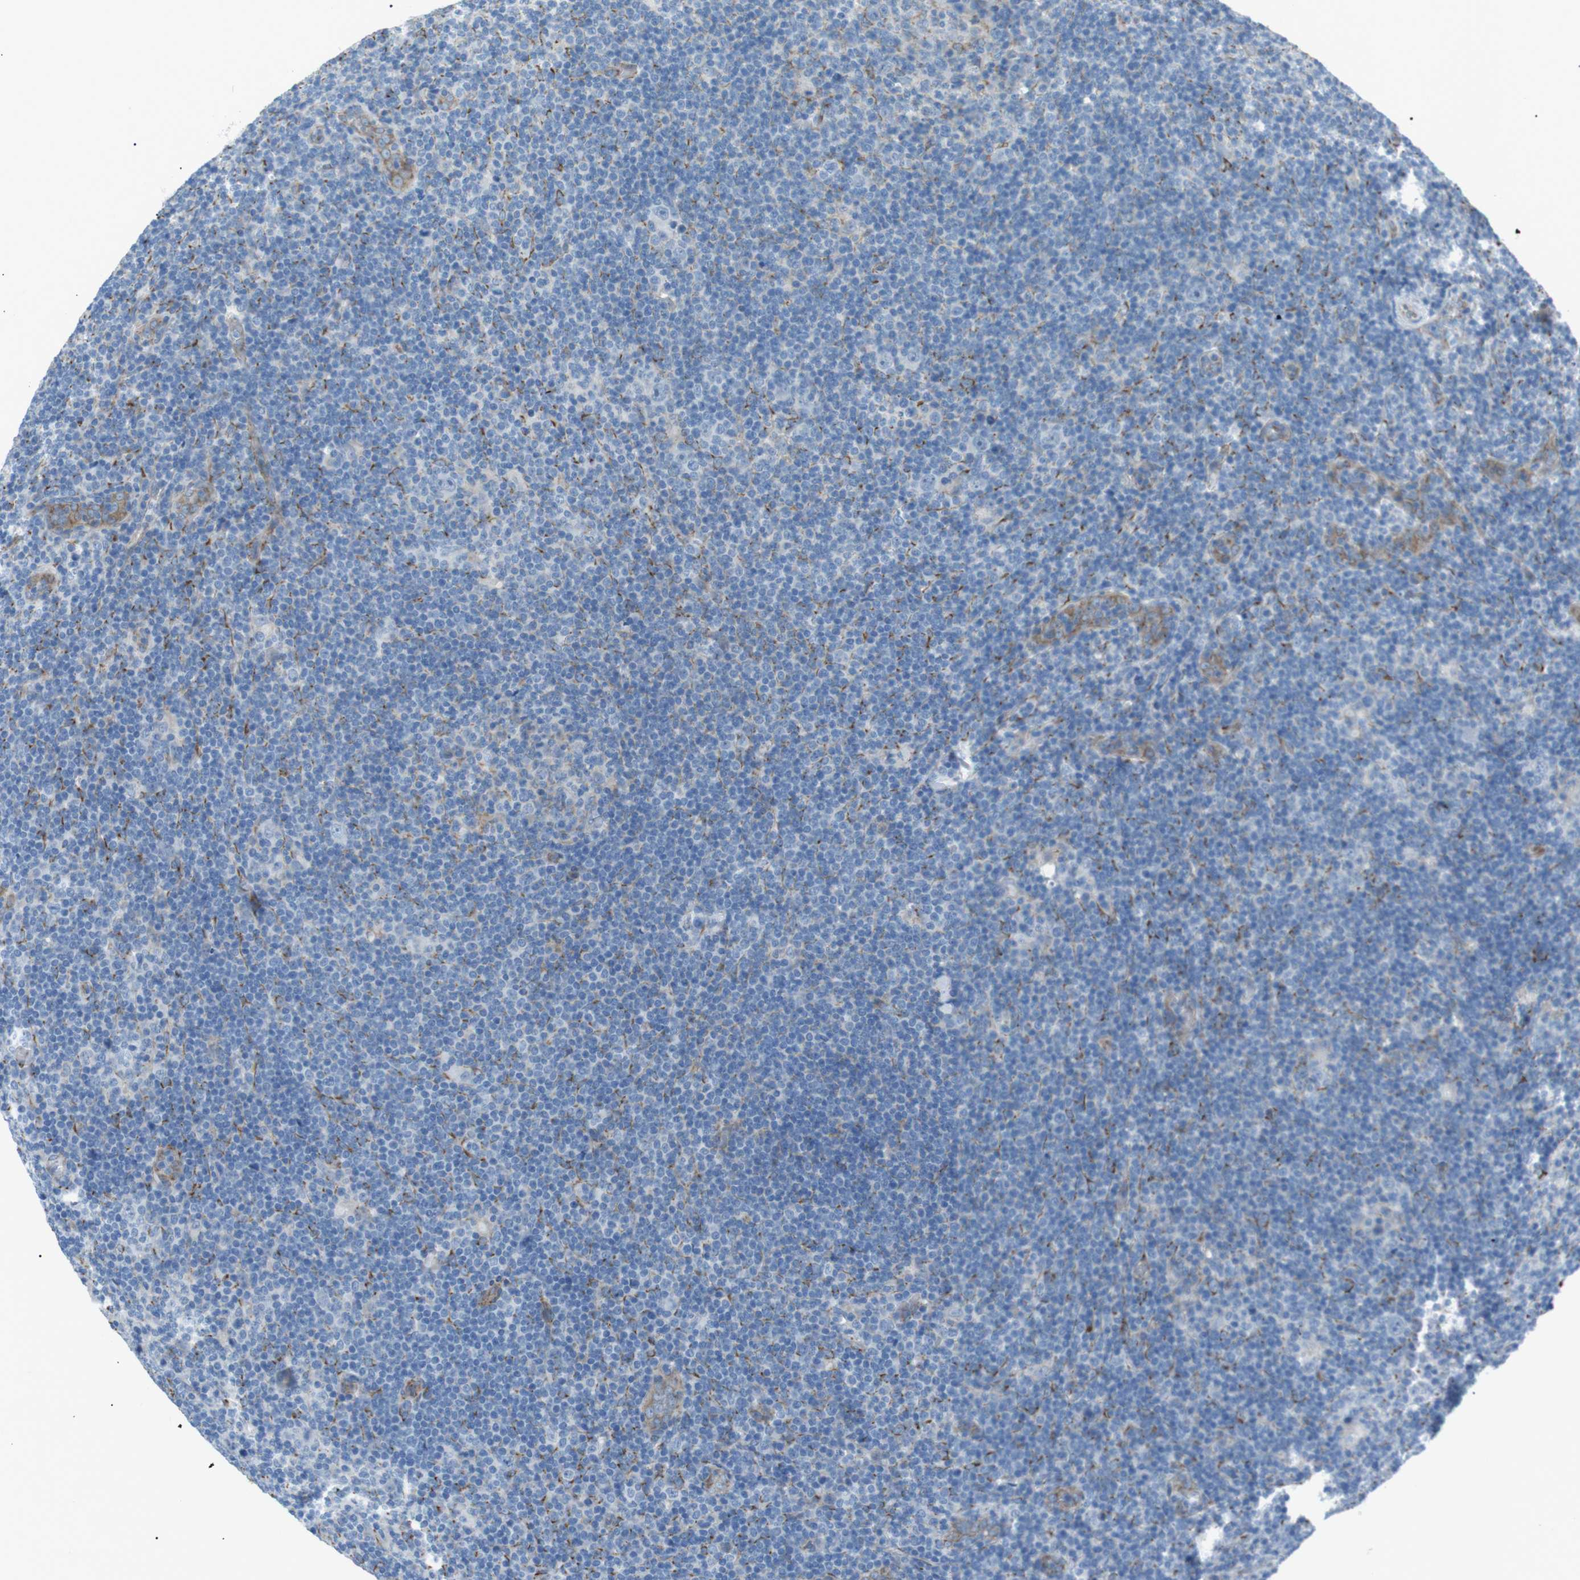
{"staining": {"intensity": "negative", "quantity": "none", "location": "none"}, "tissue": "lymphoma", "cell_type": "Tumor cells", "image_type": "cancer", "snomed": [{"axis": "morphology", "description": "Hodgkin's disease, NOS"}, {"axis": "topography", "description": "Lymph node"}], "caption": "IHC of lymphoma shows no expression in tumor cells.", "gene": "MTARC2", "patient": {"sex": "female", "age": 57}}